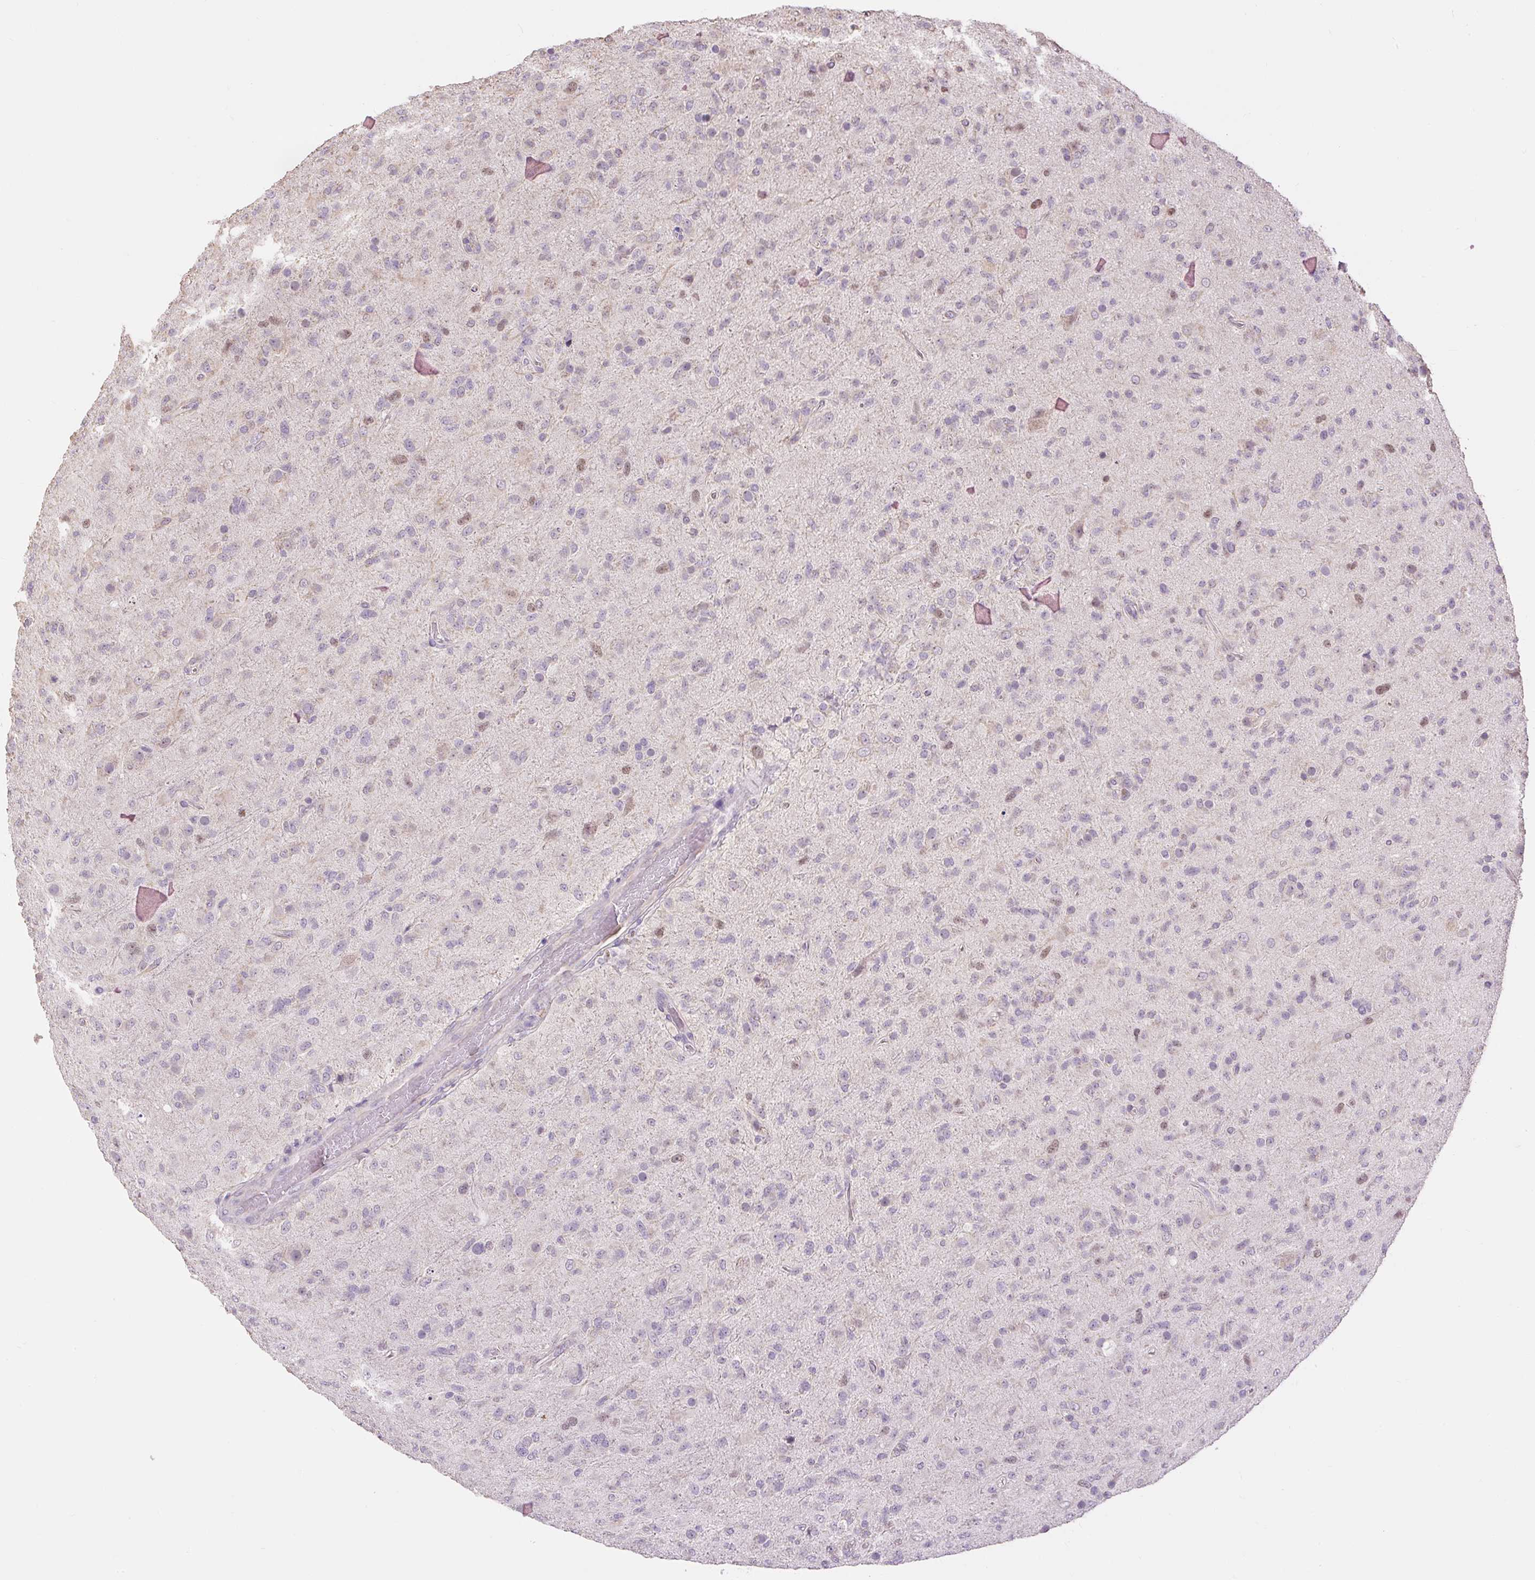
{"staining": {"intensity": "weak", "quantity": "<25%", "location": "nuclear"}, "tissue": "glioma", "cell_type": "Tumor cells", "image_type": "cancer", "snomed": [{"axis": "morphology", "description": "Glioma, malignant, Low grade"}, {"axis": "topography", "description": "Brain"}], "caption": "There is no significant positivity in tumor cells of malignant glioma (low-grade).", "gene": "RACGAP1", "patient": {"sex": "male", "age": 65}}